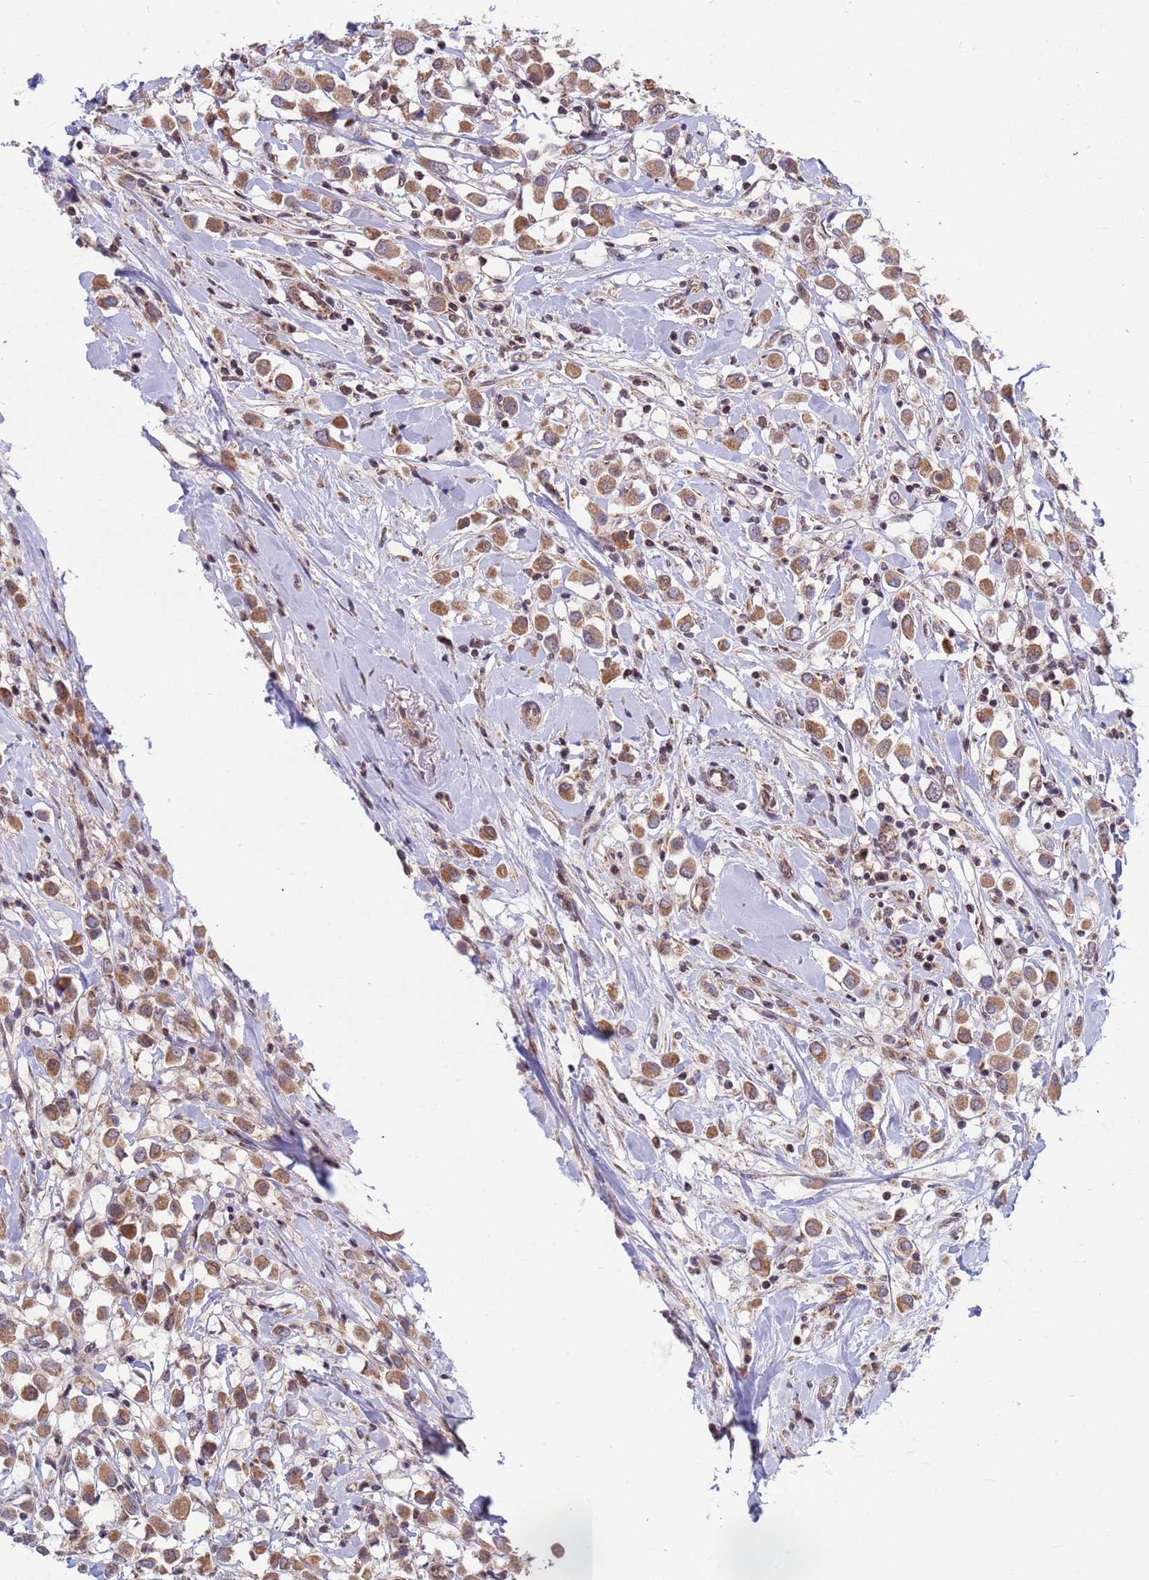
{"staining": {"intensity": "moderate", "quantity": ">75%", "location": "cytoplasmic/membranous"}, "tissue": "breast cancer", "cell_type": "Tumor cells", "image_type": "cancer", "snomed": [{"axis": "morphology", "description": "Duct carcinoma"}, {"axis": "topography", "description": "Breast"}], "caption": "Protein staining demonstrates moderate cytoplasmic/membranous expression in about >75% of tumor cells in breast infiltrating ductal carcinoma.", "gene": "DENND2B", "patient": {"sex": "female", "age": 61}}